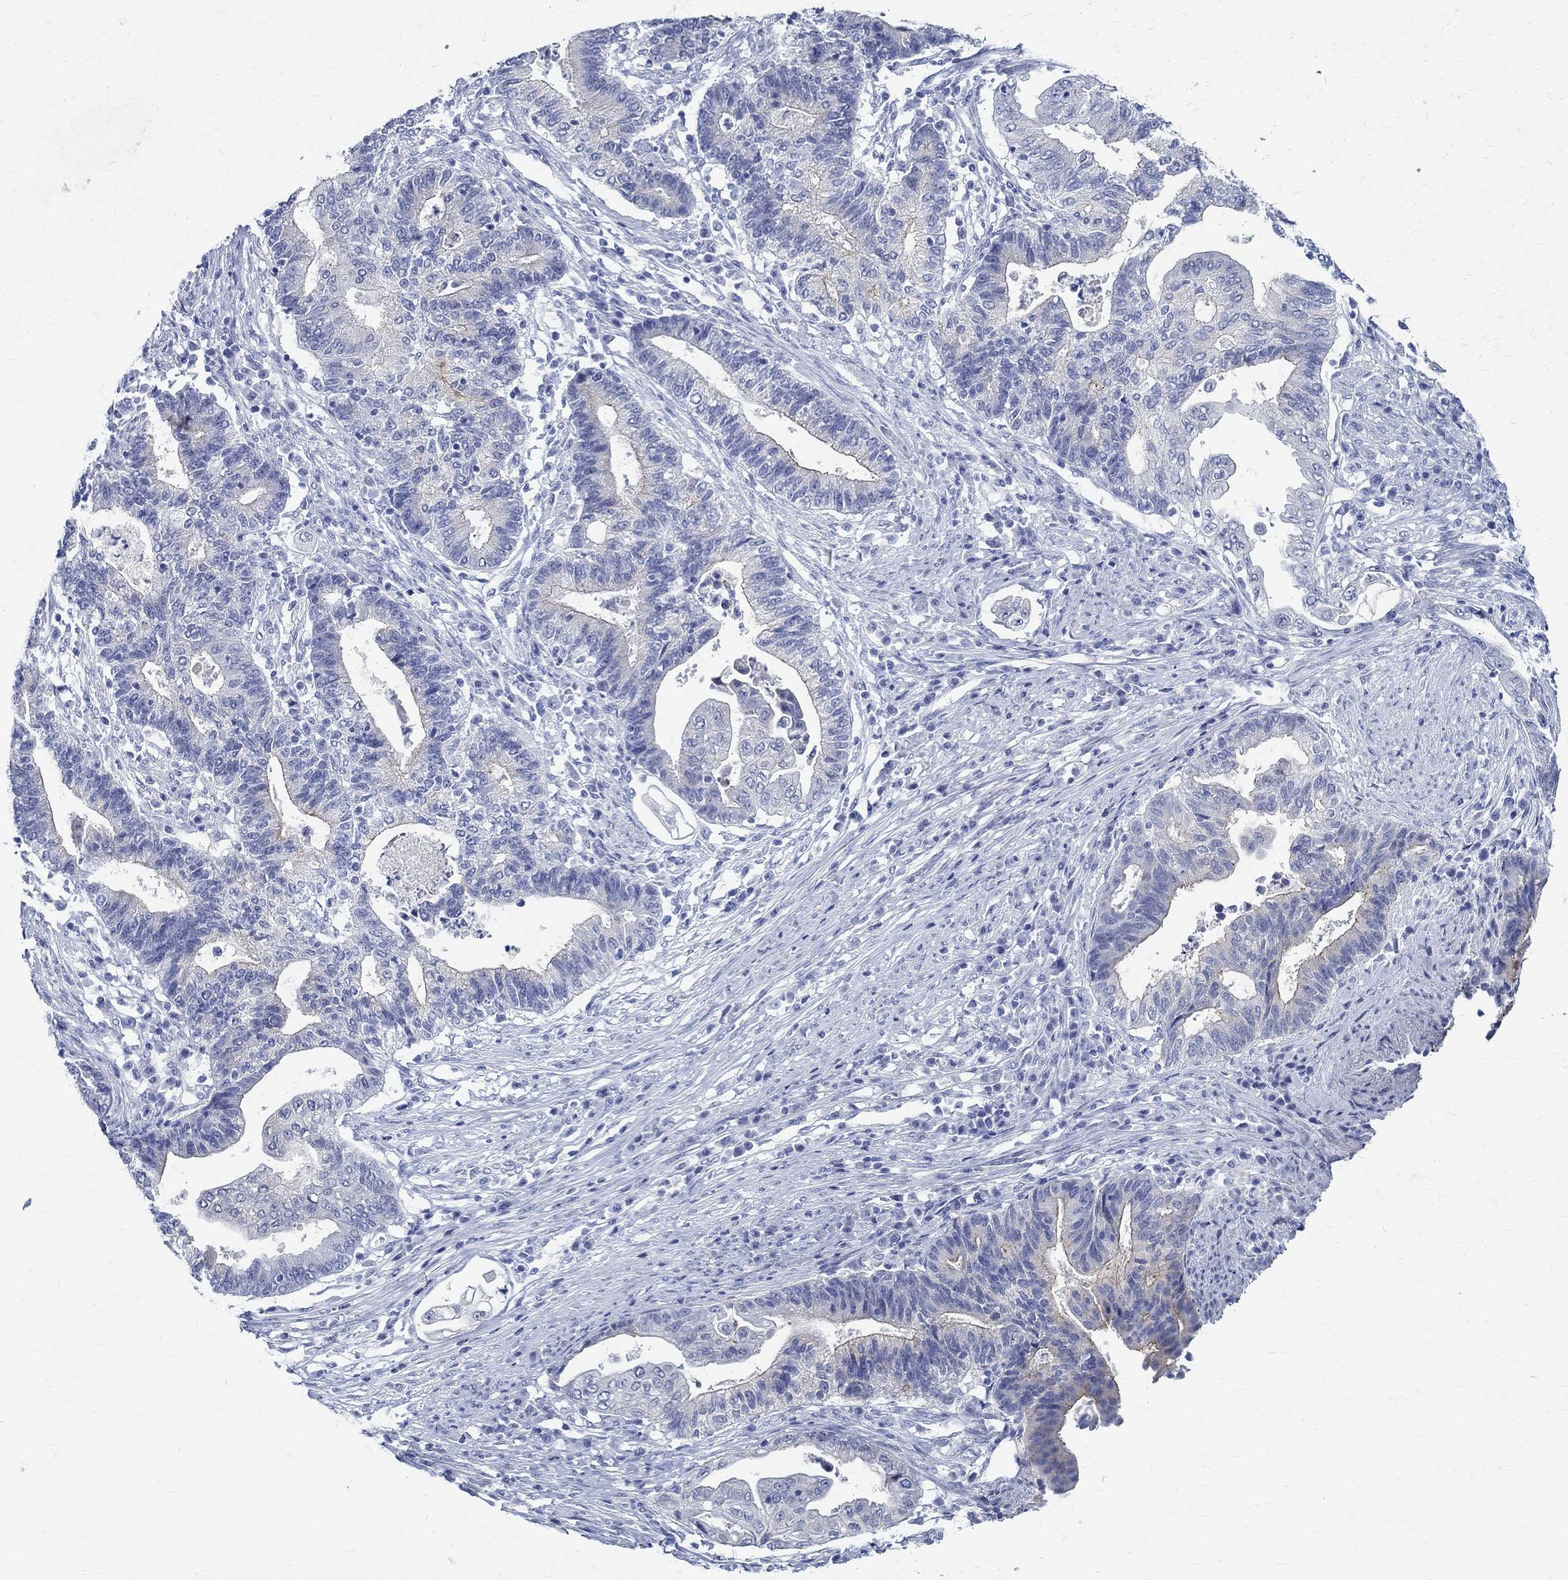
{"staining": {"intensity": "moderate", "quantity": "<25%", "location": "cytoplasmic/membranous"}, "tissue": "endometrial cancer", "cell_type": "Tumor cells", "image_type": "cancer", "snomed": [{"axis": "morphology", "description": "Adenocarcinoma, NOS"}, {"axis": "topography", "description": "Uterus"}, {"axis": "topography", "description": "Endometrium"}], "caption": "Tumor cells display low levels of moderate cytoplasmic/membranous expression in approximately <25% of cells in endometrial cancer.", "gene": "BSPRY", "patient": {"sex": "female", "age": 54}}